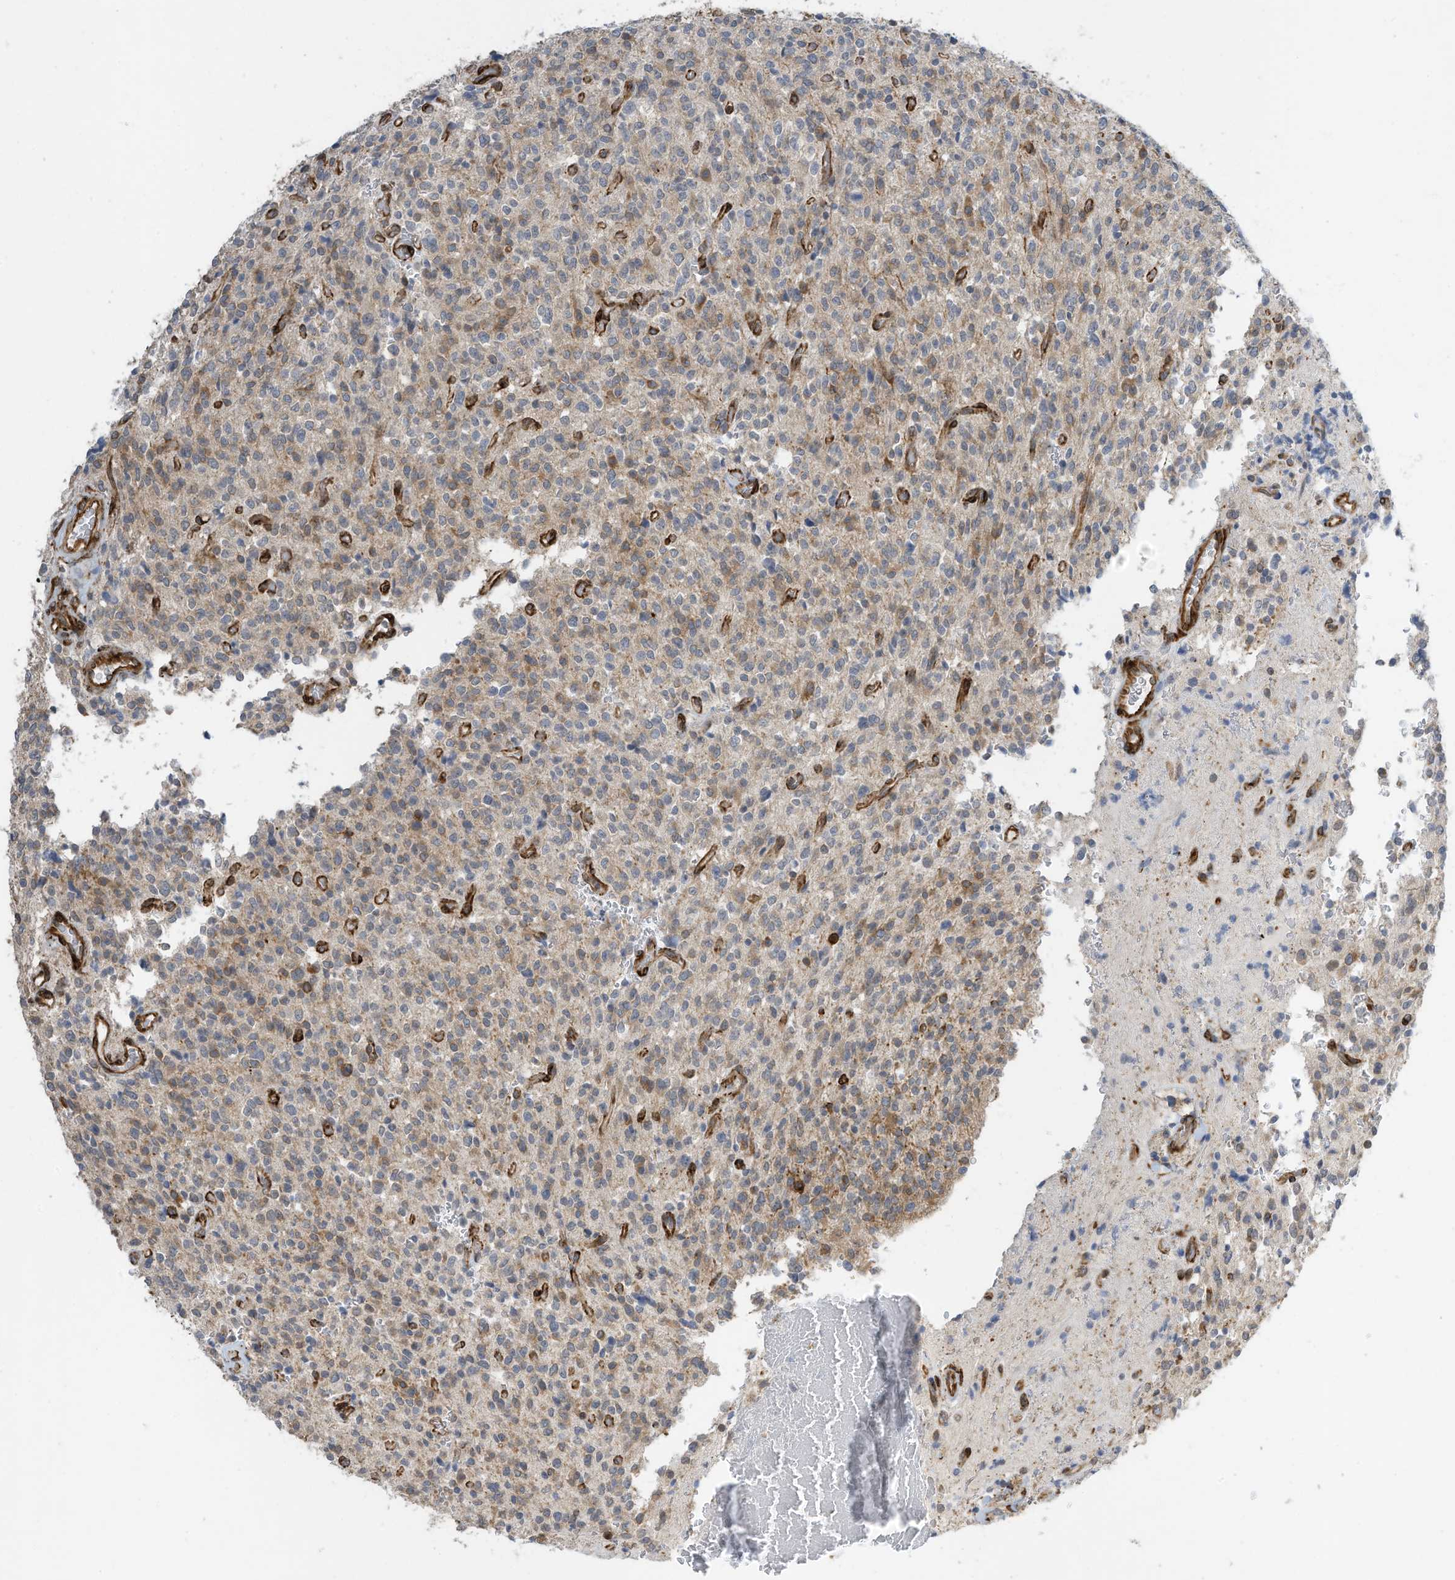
{"staining": {"intensity": "weak", "quantity": "<25%", "location": "cytoplasmic/membranous"}, "tissue": "glioma", "cell_type": "Tumor cells", "image_type": "cancer", "snomed": [{"axis": "morphology", "description": "Glioma, malignant, High grade"}, {"axis": "topography", "description": "Brain"}], "caption": "Tumor cells are negative for protein expression in human glioma.", "gene": "ZBTB45", "patient": {"sex": "male", "age": 34}}